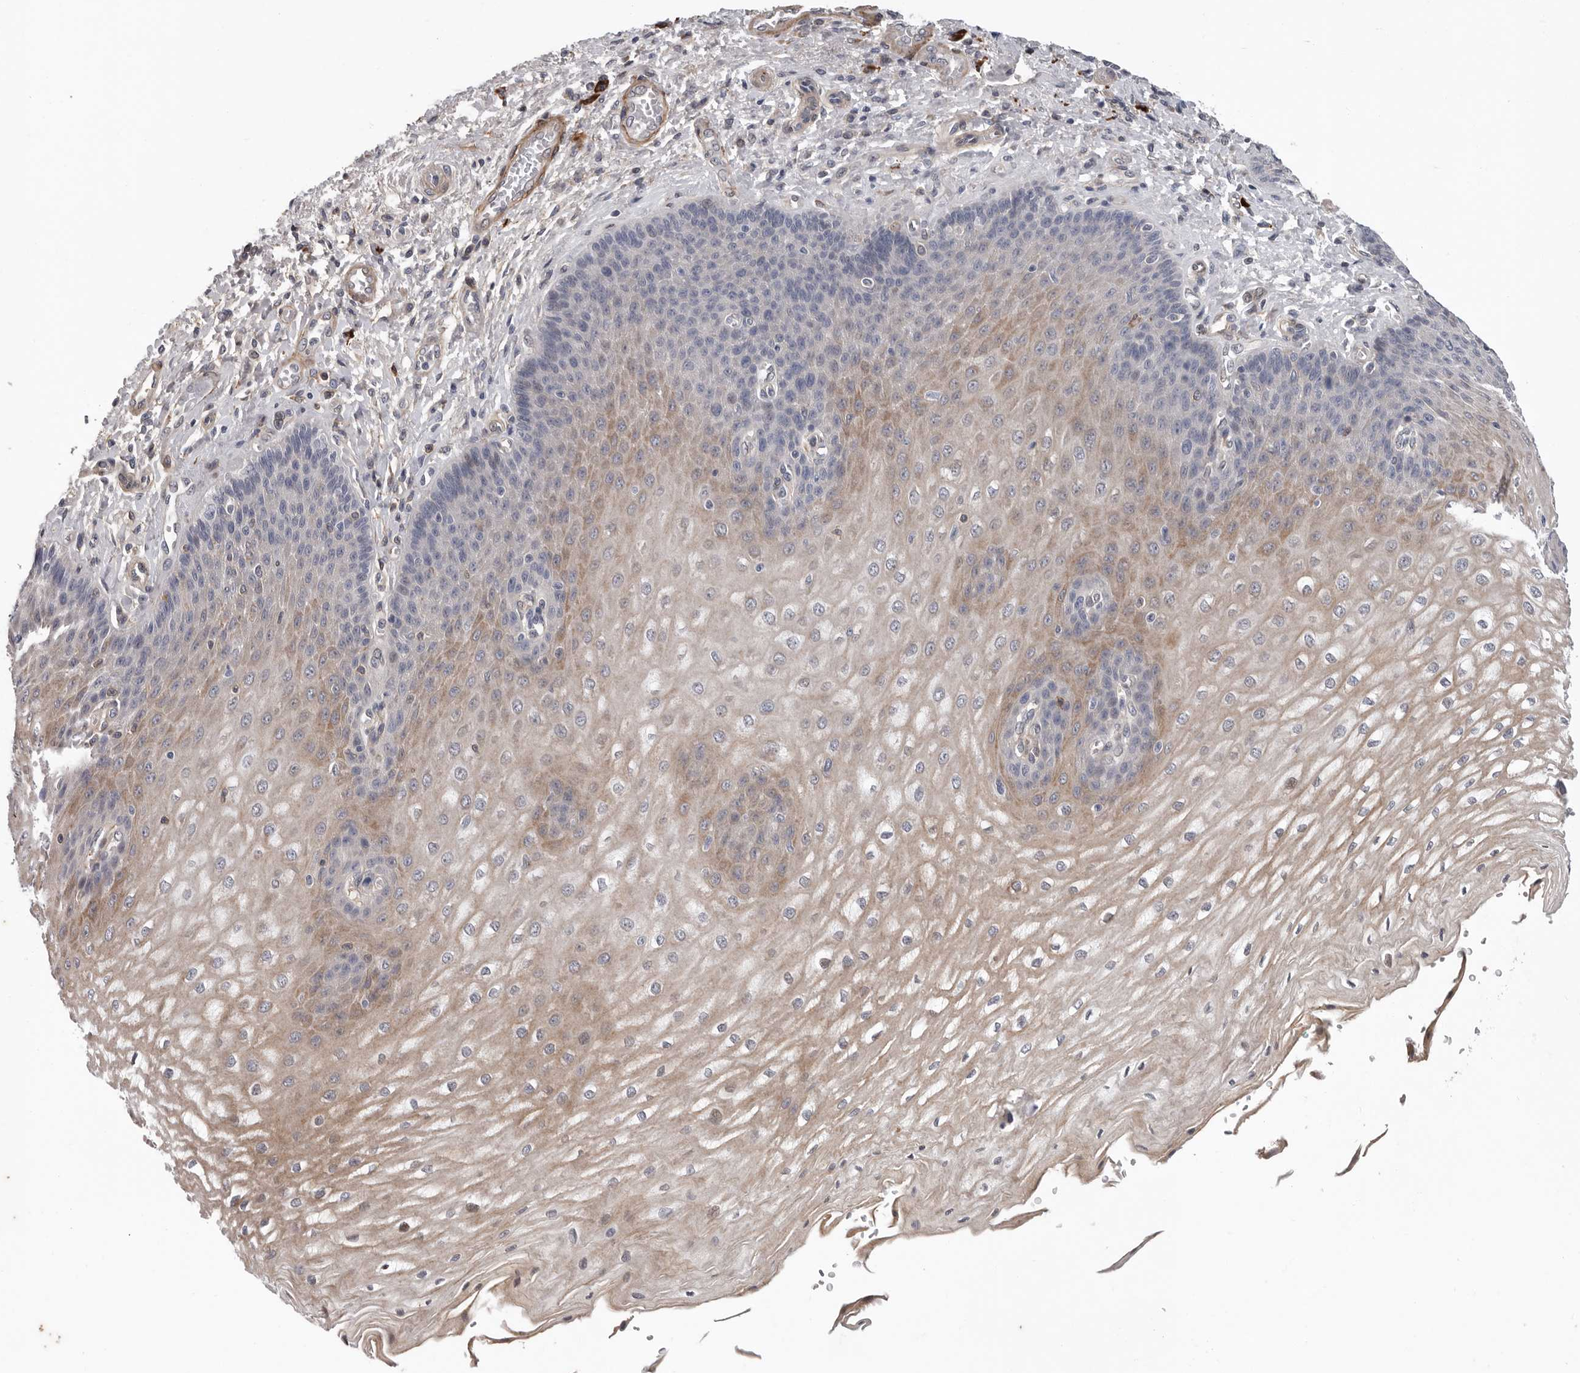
{"staining": {"intensity": "moderate", "quantity": ">75%", "location": "cytoplasmic/membranous"}, "tissue": "esophagus", "cell_type": "Squamous epithelial cells", "image_type": "normal", "snomed": [{"axis": "morphology", "description": "Normal tissue, NOS"}, {"axis": "topography", "description": "Esophagus"}], "caption": "This histopathology image displays normal esophagus stained with immunohistochemistry (IHC) to label a protein in brown. The cytoplasmic/membranous of squamous epithelial cells show moderate positivity for the protein. Nuclei are counter-stained blue.", "gene": "ATXN3L", "patient": {"sex": "male", "age": 54}}